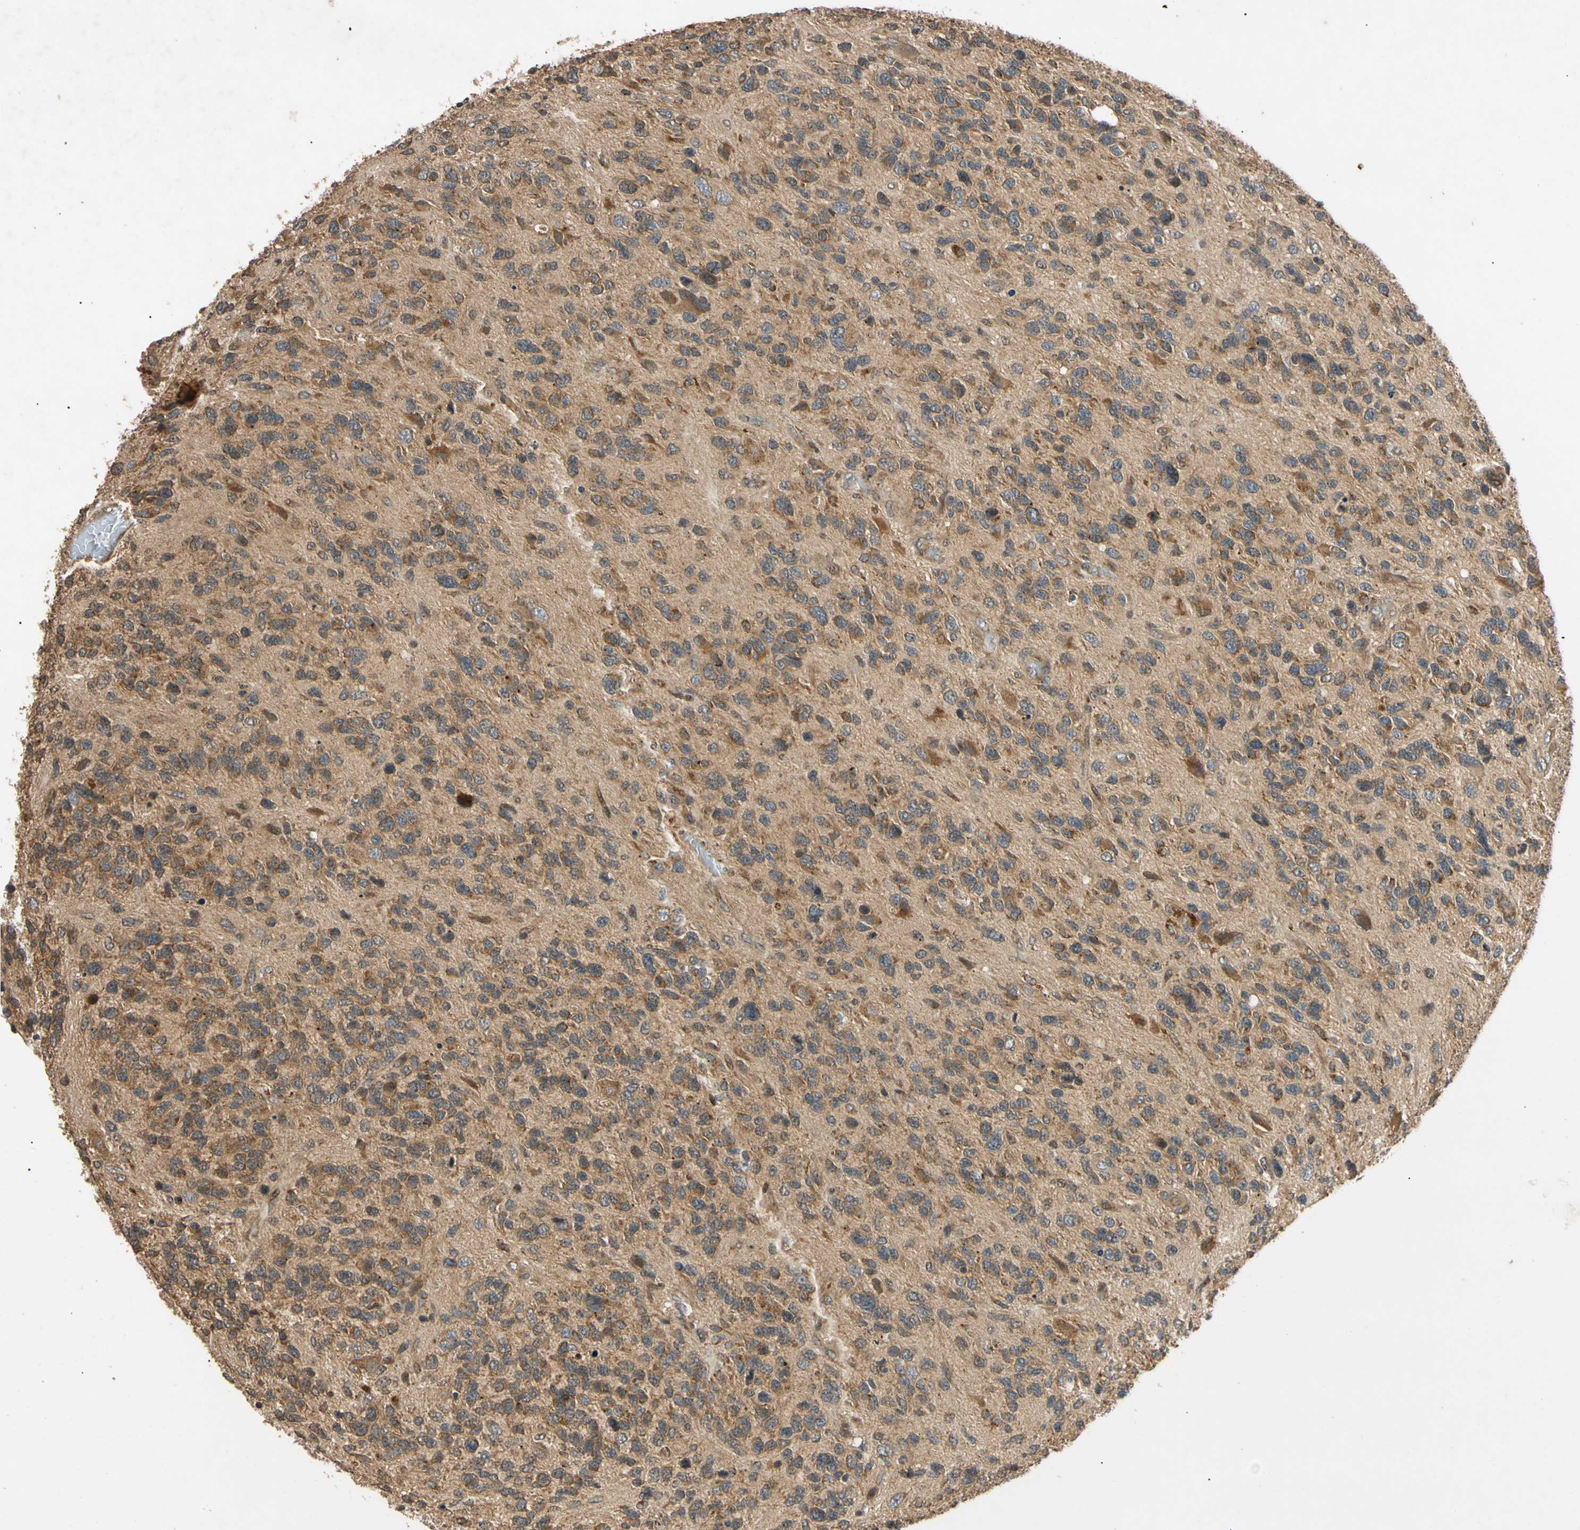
{"staining": {"intensity": "moderate", "quantity": ">75%", "location": "cytoplasmic/membranous"}, "tissue": "glioma", "cell_type": "Tumor cells", "image_type": "cancer", "snomed": [{"axis": "morphology", "description": "Glioma, malignant, High grade"}, {"axis": "topography", "description": "Brain"}], "caption": "Tumor cells display moderate cytoplasmic/membranous positivity in about >75% of cells in malignant high-grade glioma. The staining is performed using DAB brown chromogen to label protein expression. The nuclei are counter-stained blue using hematoxylin.", "gene": "MRPS22", "patient": {"sex": "female", "age": 58}}